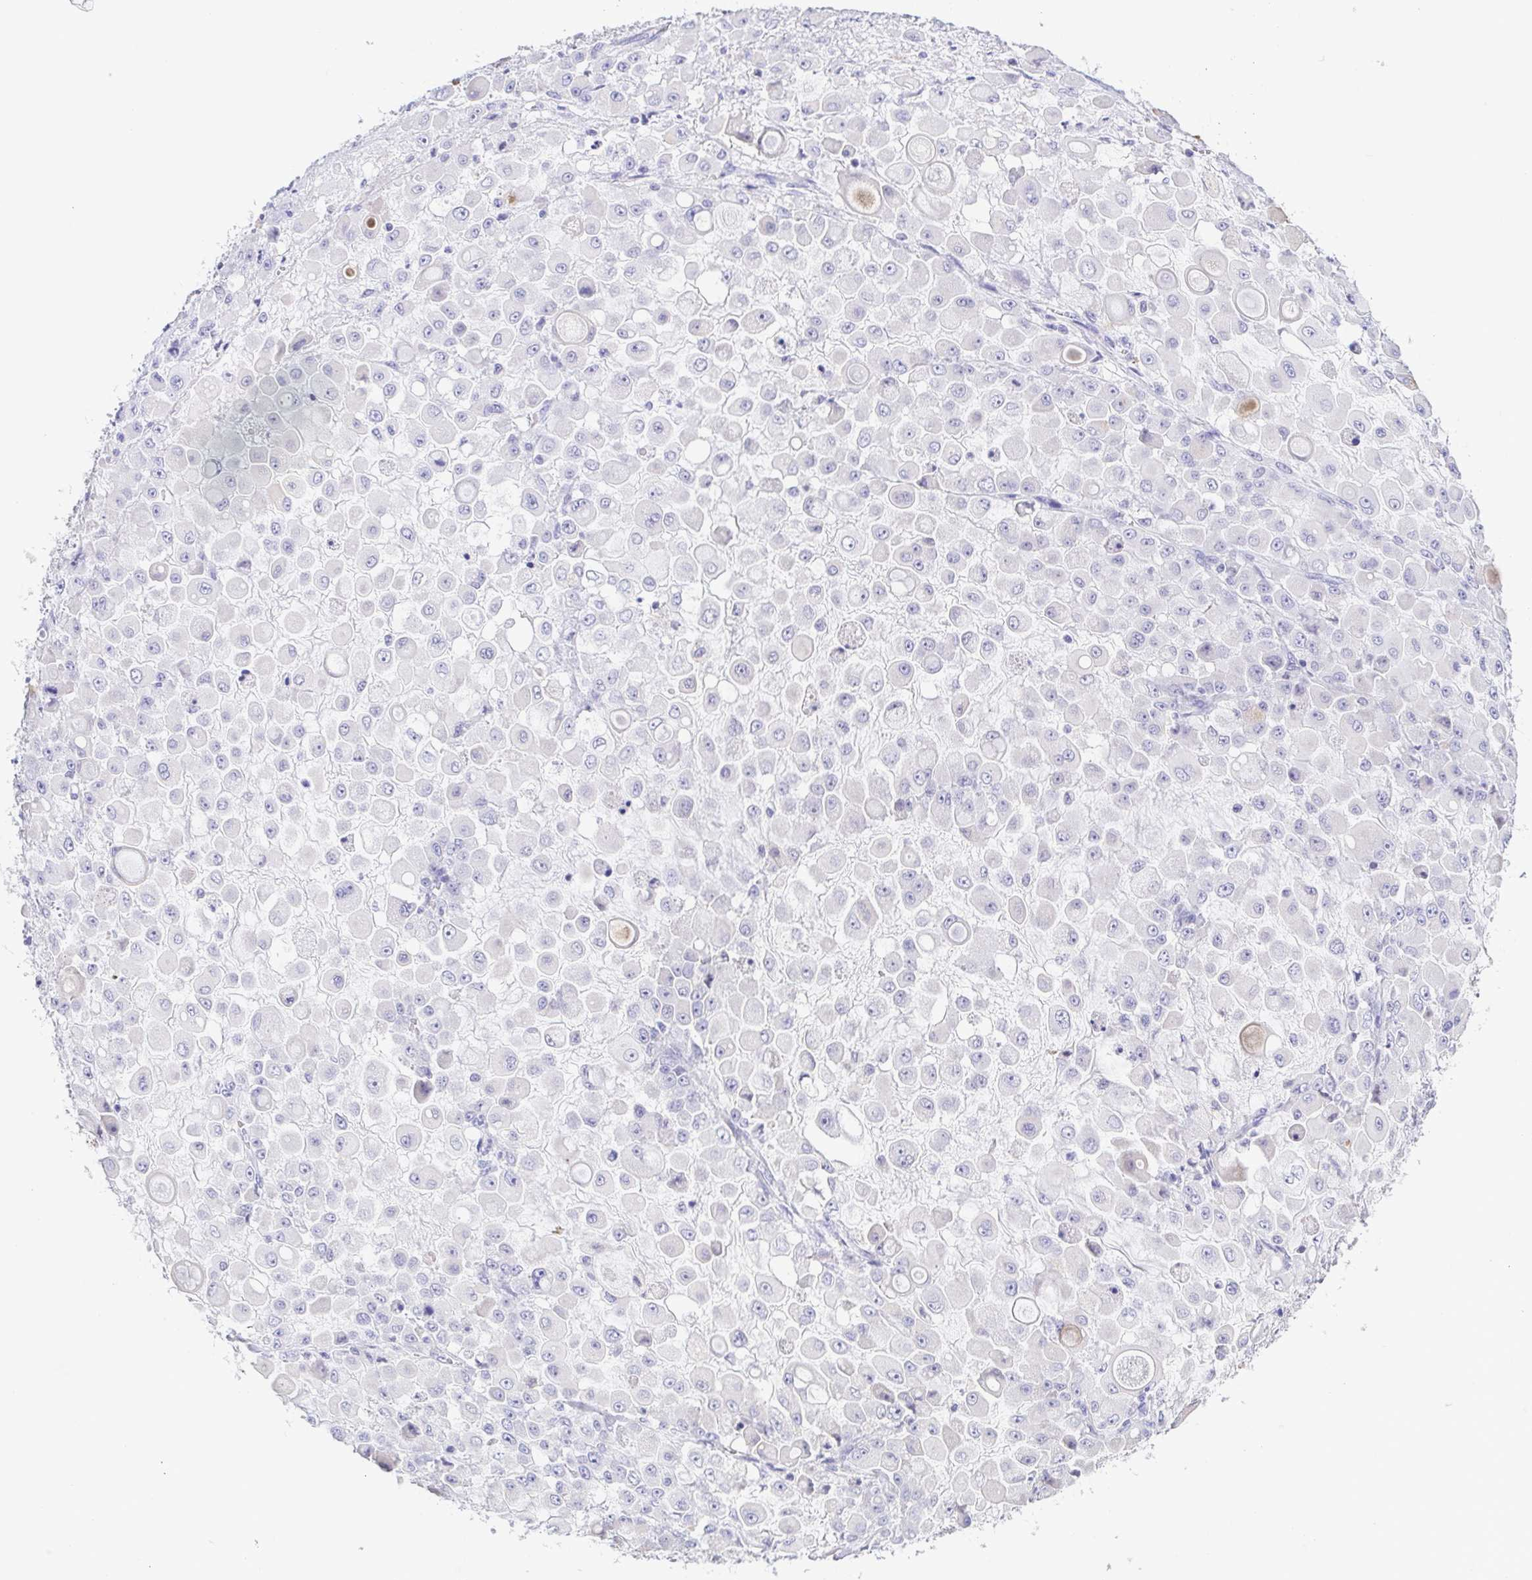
{"staining": {"intensity": "negative", "quantity": "none", "location": "none"}, "tissue": "stomach cancer", "cell_type": "Tumor cells", "image_type": "cancer", "snomed": [{"axis": "morphology", "description": "Adenocarcinoma, NOS"}, {"axis": "topography", "description": "Stomach"}], "caption": "DAB immunohistochemical staining of human stomach adenocarcinoma reveals no significant expression in tumor cells.", "gene": "TREH", "patient": {"sex": "female", "age": 76}}